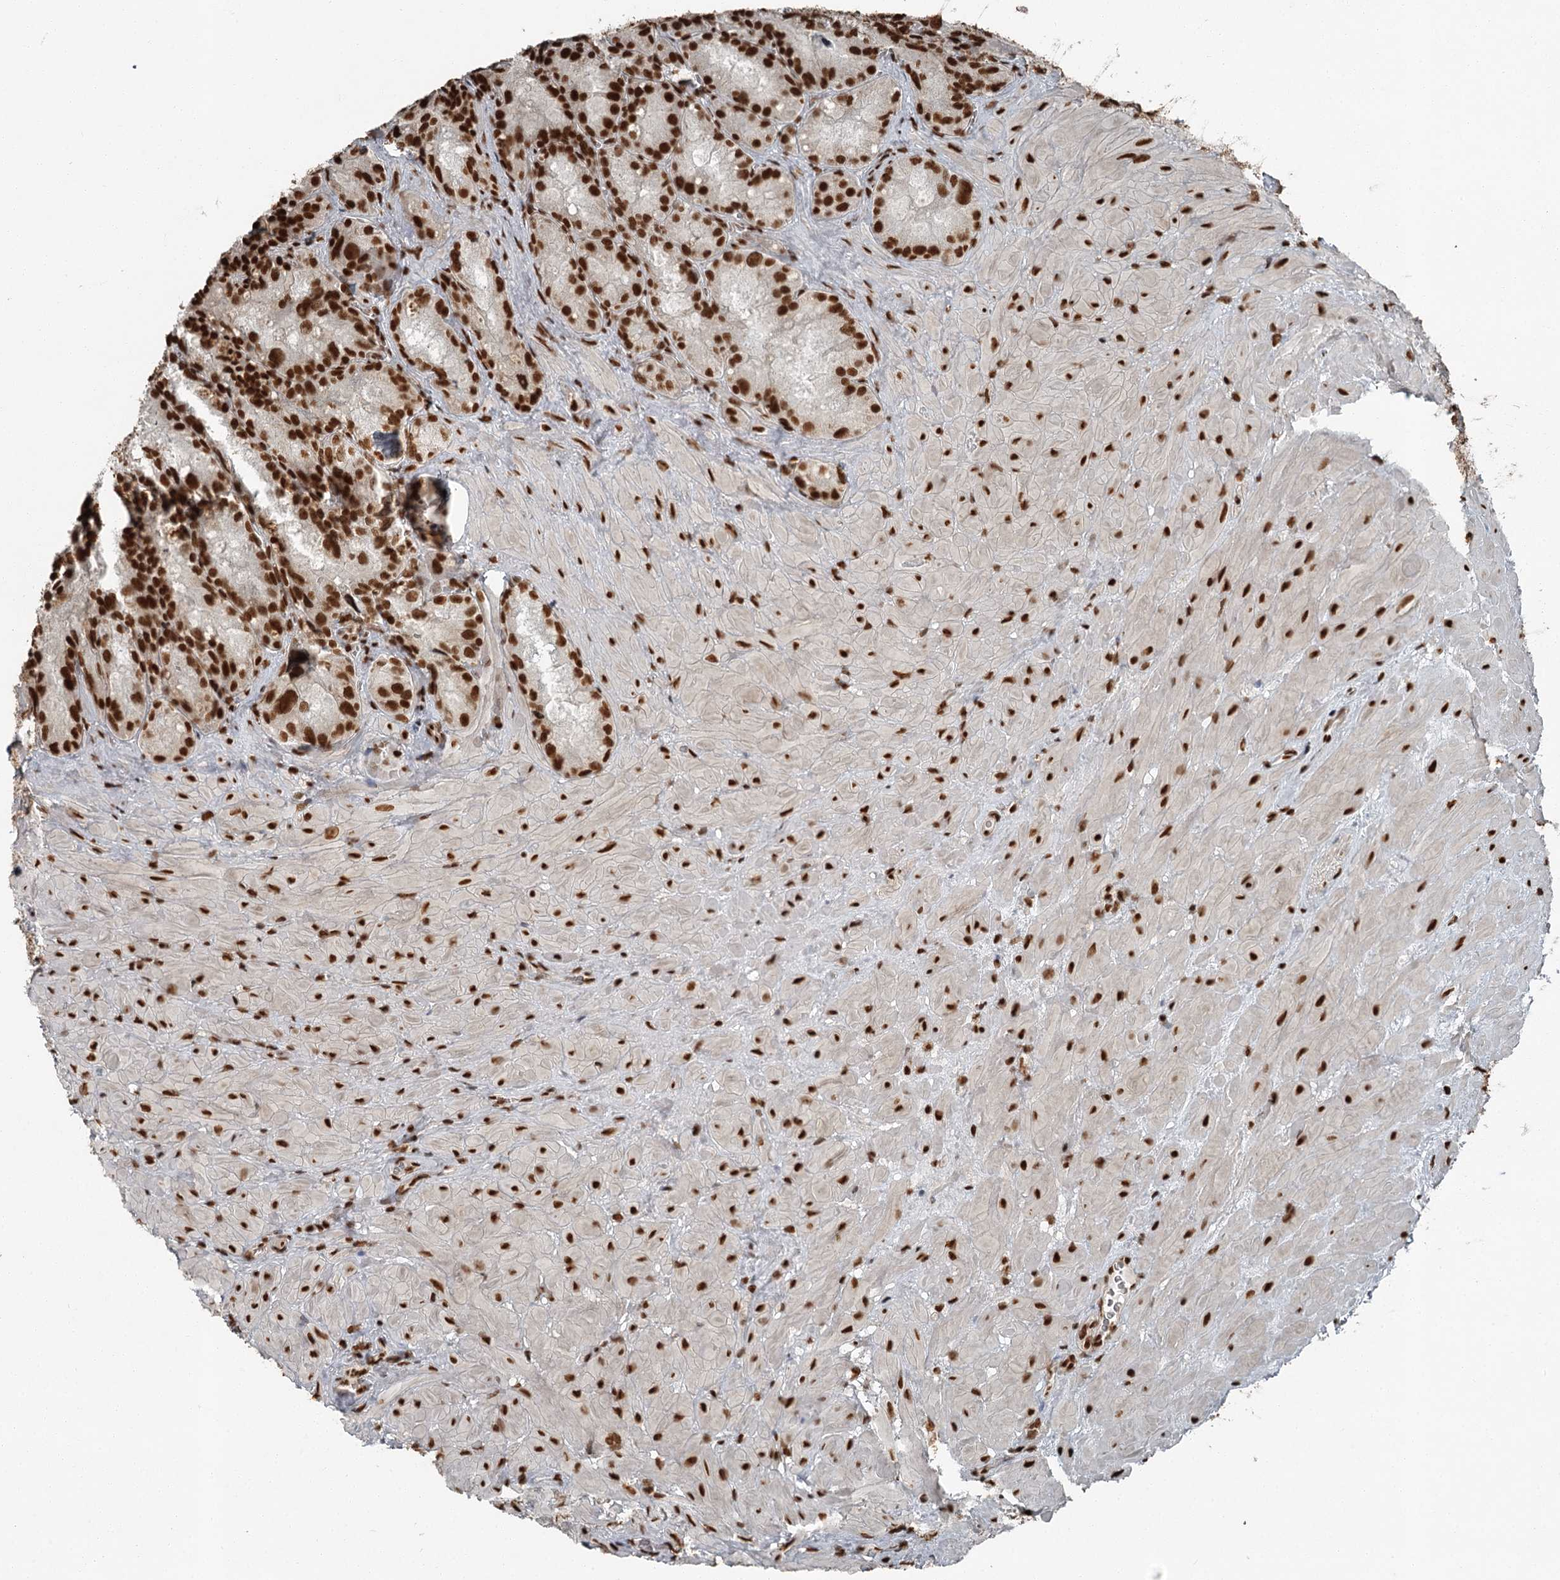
{"staining": {"intensity": "strong", "quantity": ">75%", "location": "nuclear"}, "tissue": "seminal vesicle", "cell_type": "Glandular cells", "image_type": "normal", "snomed": [{"axis": "morphology", "description": "Normal tissue, NOS"}, {"axis": "topography", "description": "Seminal veicle"}], "caption": "Immunohistochemistry (IHC) (DAB) staining of normal human seminal vesicle shows strong nuclear protein expression in about >75% of glandular cells.", "gene": "RBBP7", "patient": {"sex": "male", "age": 62}}